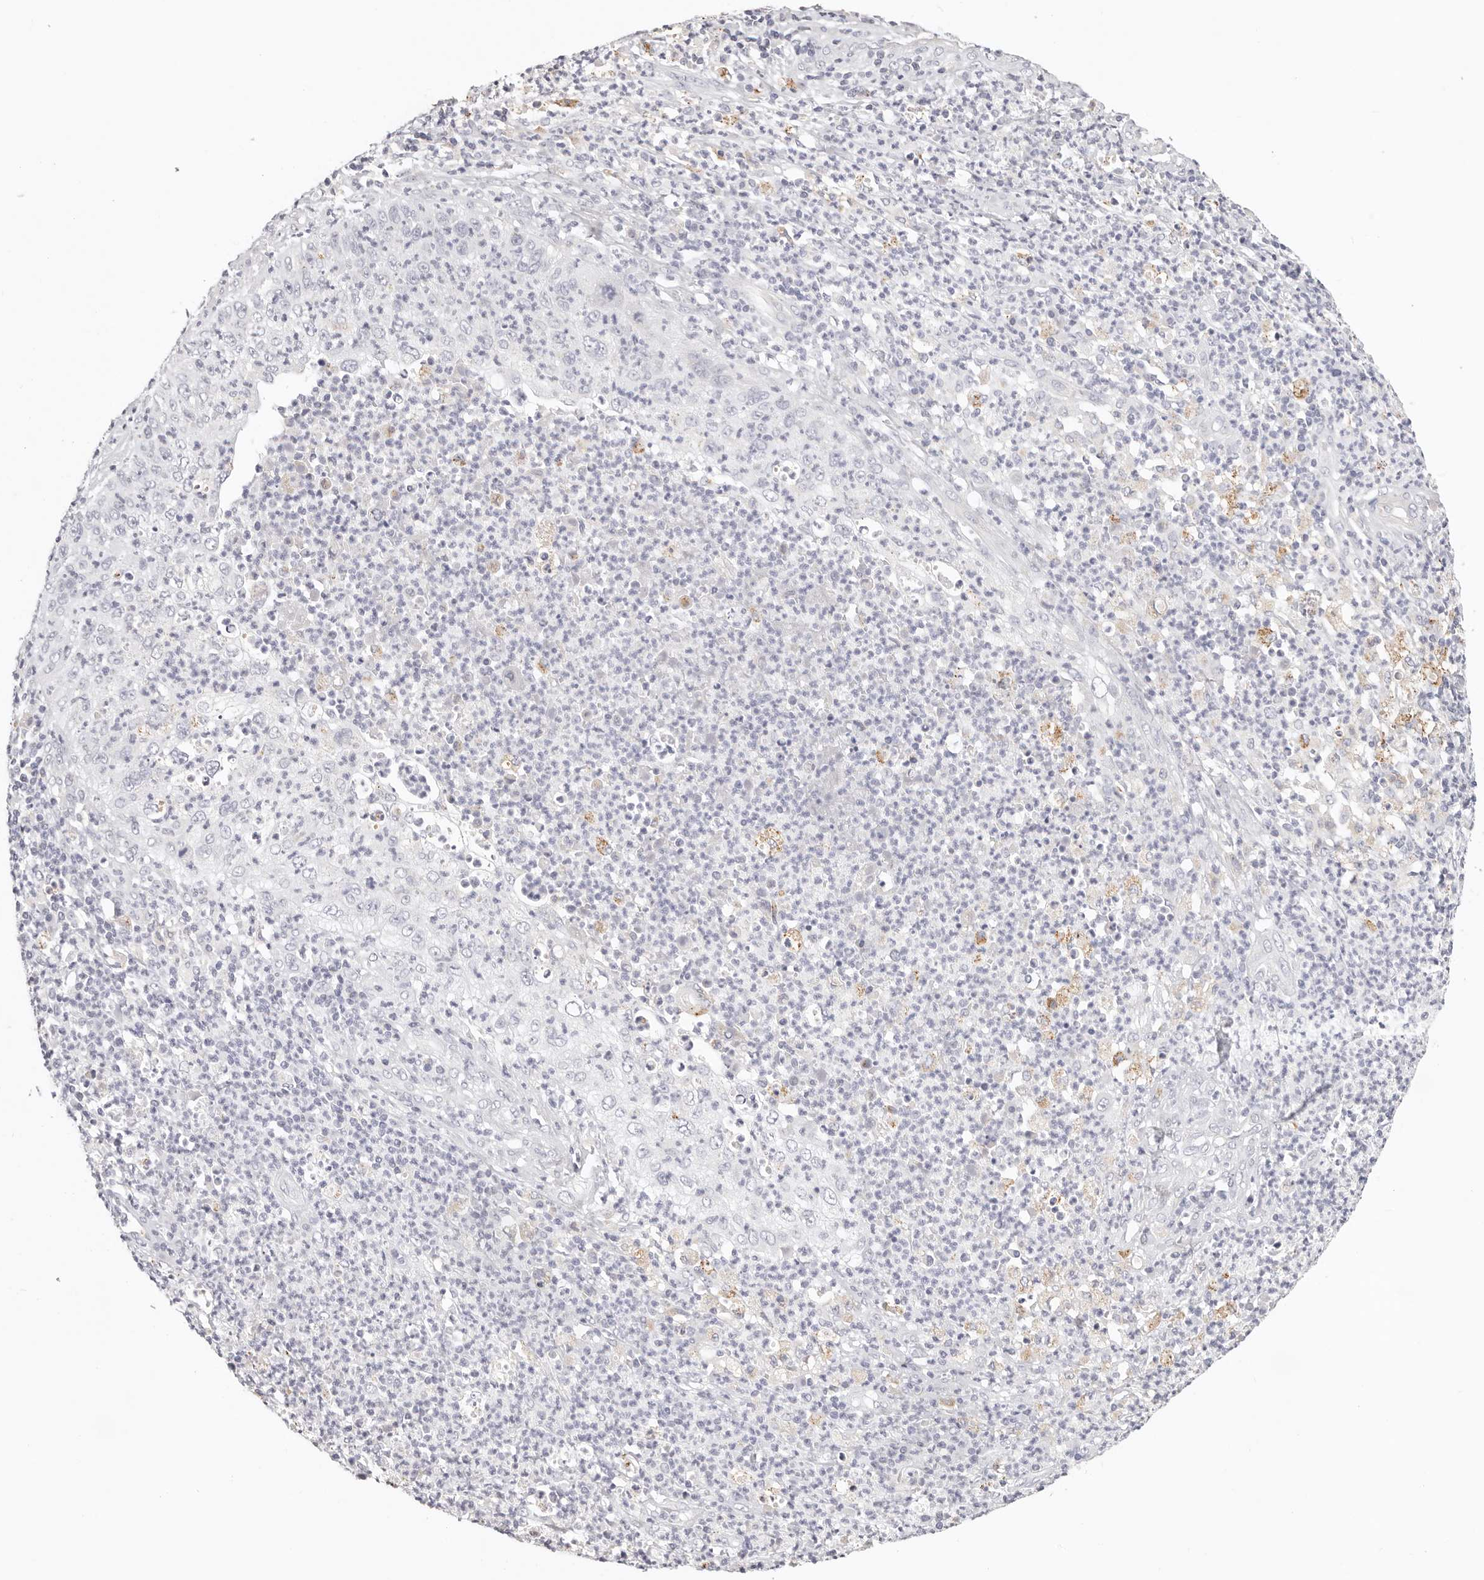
{"staining": {"intensity": "negative", "quantity": "none", "location": "none"}, "tissue": "cervical cancer", "cell_type": "Tumor cells", "image_type": "cancer", "snomed": [{"axis": "morphology", "description": "Squamous cell carcinoma, NOS"}, {"axis": "topography", "description": "Cervix"}], "caption": "High power microscopy photomicrograph of an immunohistochemistry (IHC) micrograph of cervical cancer (squamous cell carcinoma), revealing no significant positivity in tumor cells.", "gene": "STKLD1", "patient": {"sex": "female", "age": 30}}